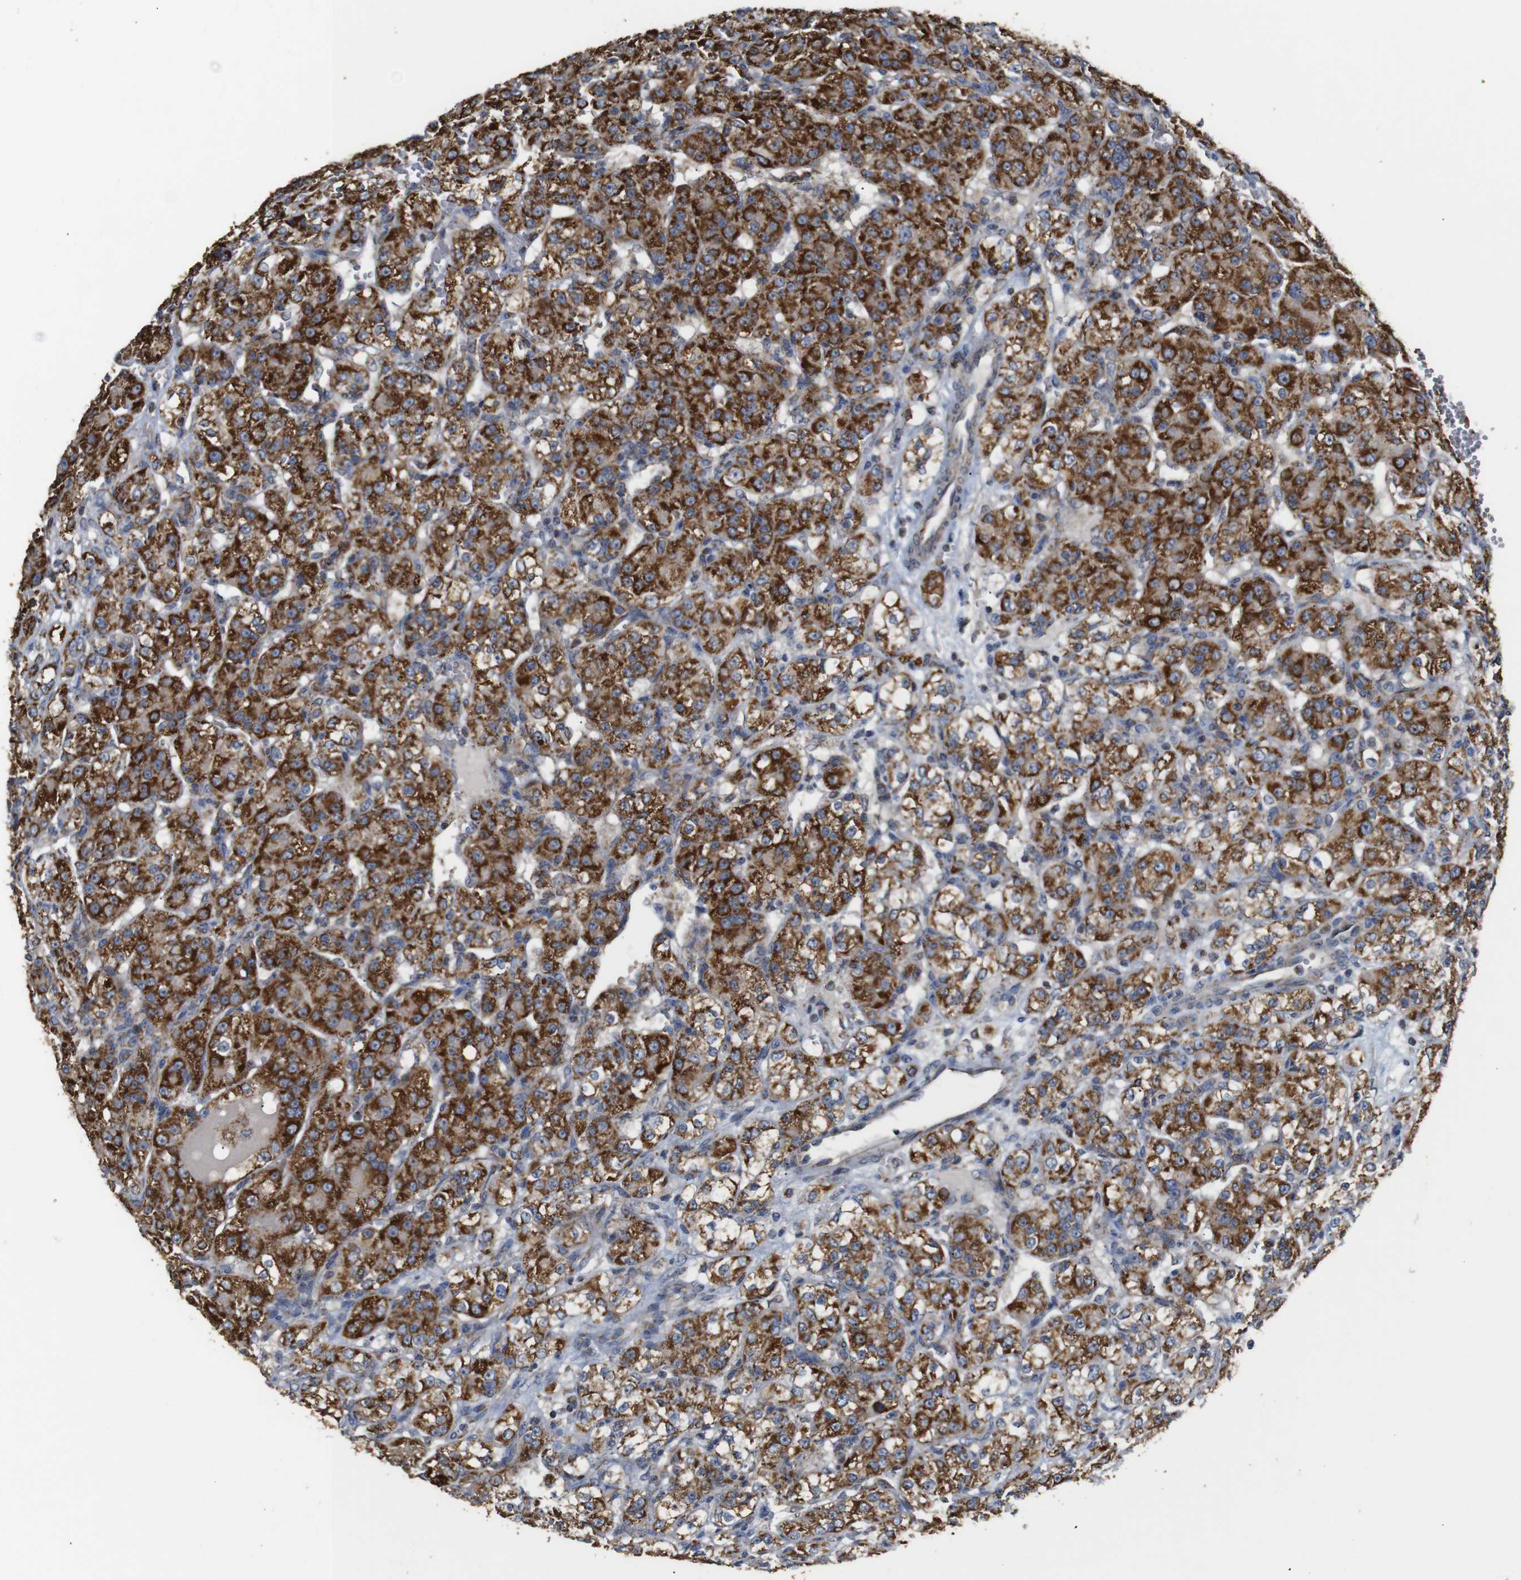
{"staining": {"intensity": "strong", "quantity": ">75%", "location": "cytoplasmic/membranous"}, "tissue": "renal cancer", "cell_type": "Tumor cells", "image_type": "cancer", "snomed": [{"axis": "morphology", "description": "Normal tissue, NOS"}, {"axis": "morphology", "description": "Adenocarcinoma, NOS"}, {"axis": "topography", "description": "Kidney"}], "caption": "Human renal adenocarcinoma stained with a protein marker shows strong staining in tumor cells.", "gene": "NR3C2", "patient": {"sex": "male", "age": 61}}